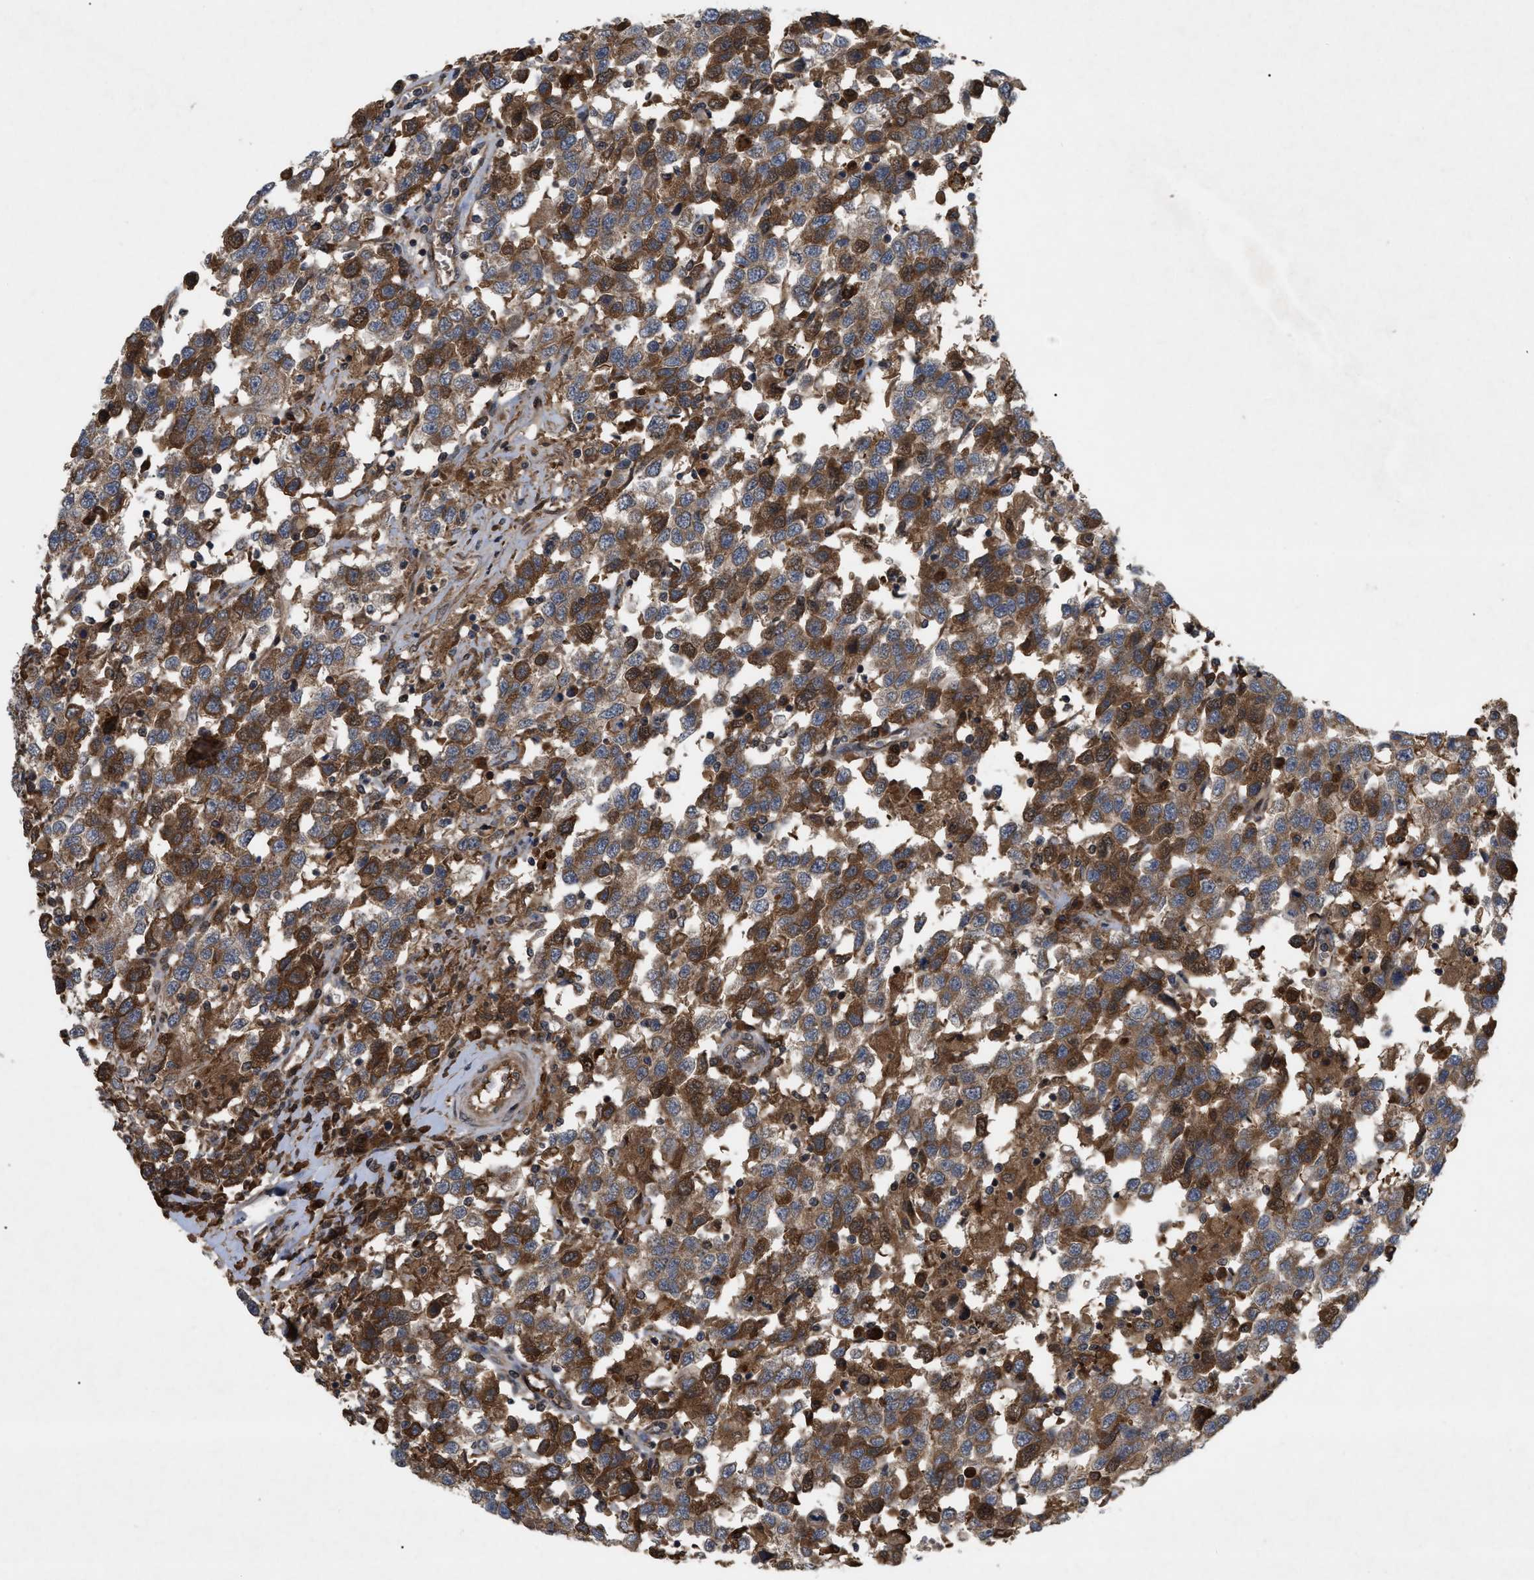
{"staining": {"intensity": "moderate", "quantity": ">75%", "location": "cytoplasmic/membranous"}, "tissue": "testis cancer", "cell_type": "Tumor cells", "image_type": "cancer", "snomed": [{"axis": "morphology", "description": "Seminoma, NOS"}, {"axis": "topography", "description": "Testis"}], "caption": "Testis cancer (seminoma) was stained to show a protein in brown. There is medium levels of moderate cytoplasmic/membranous positivity in approximately >75% of tumor cells.", "gene": "RAB2A", "patient": {"sex": "male", "age": 41}}